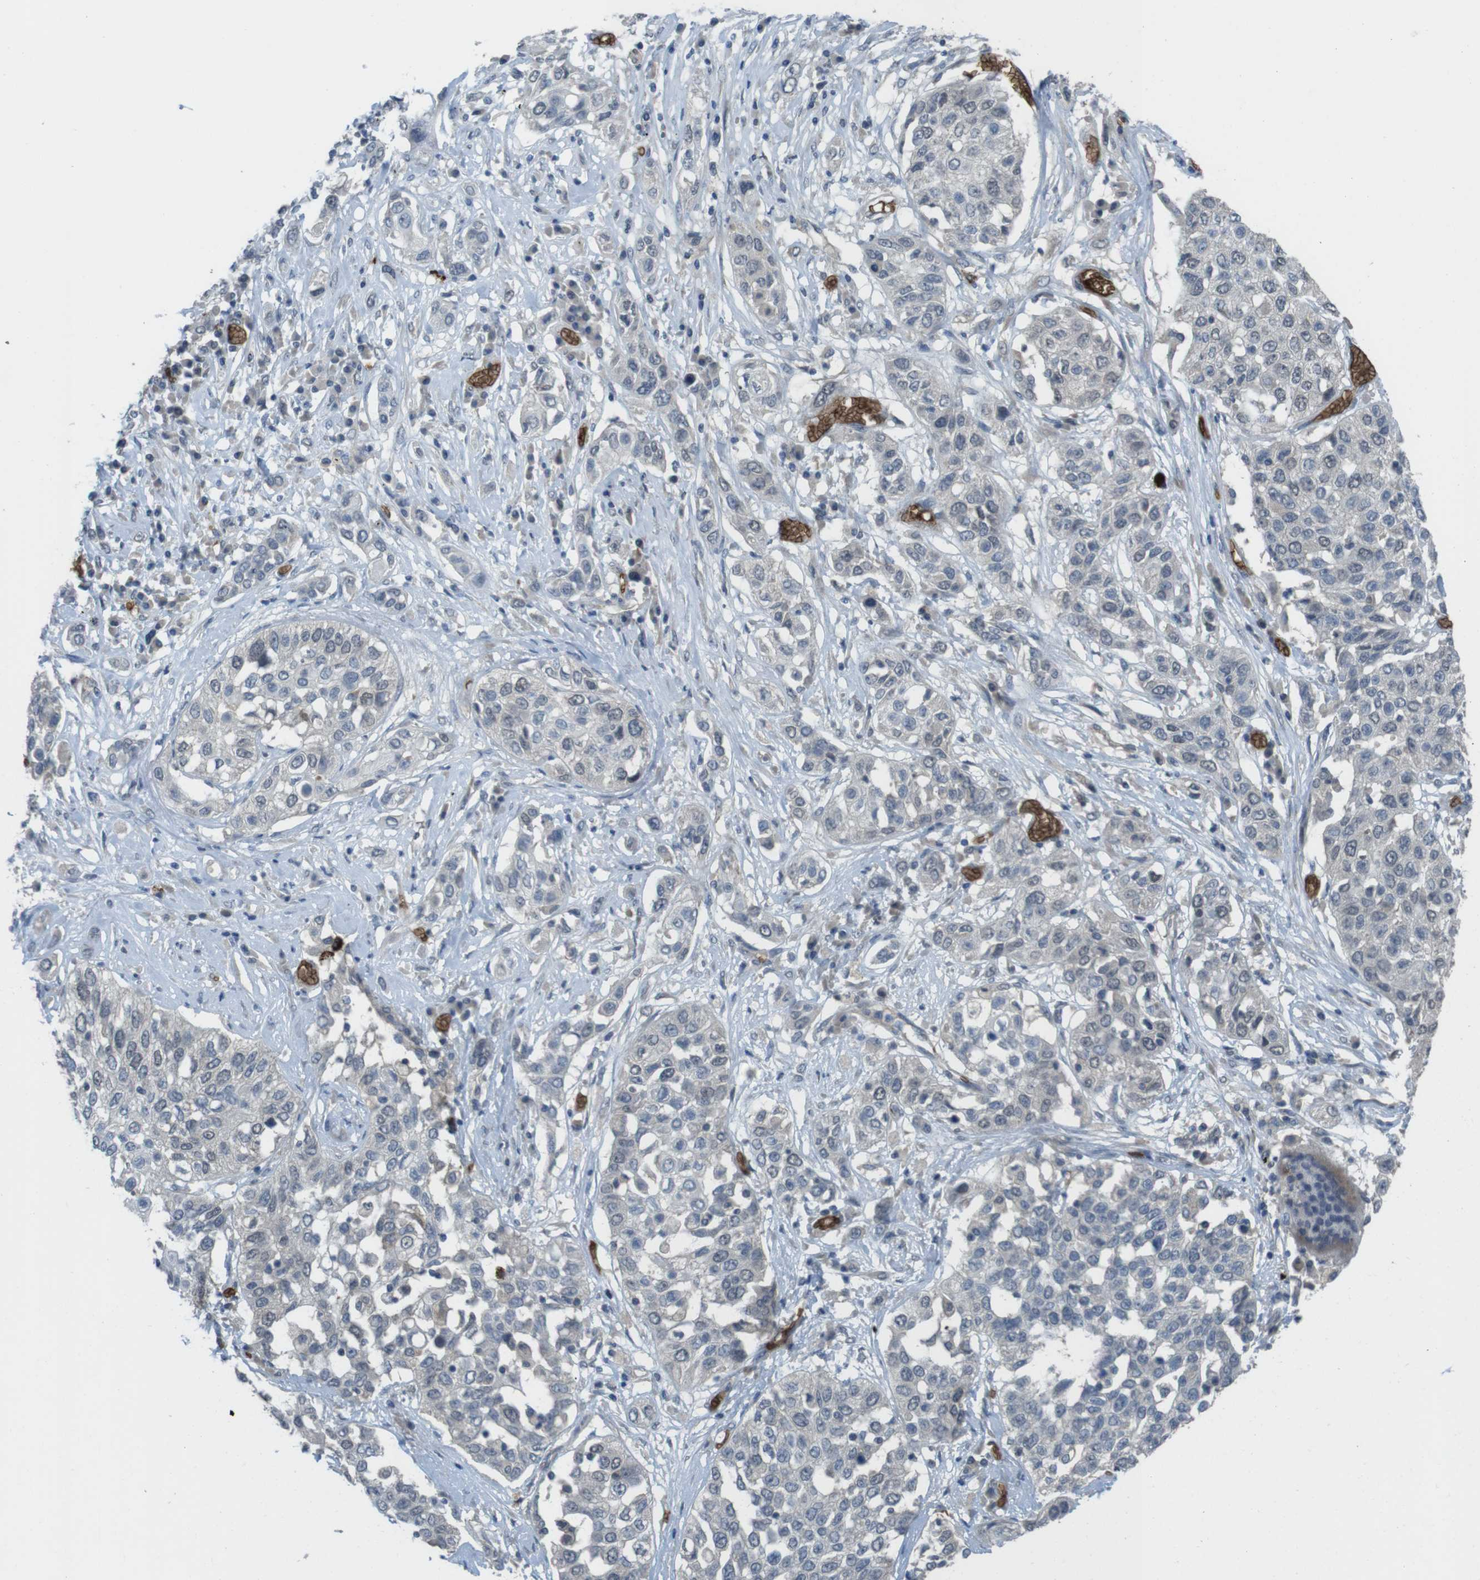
{"staining": {"intensity": "negative", "quantity": "none", "location": "none"}, "tissue": "lung cancer", "cell_type": "Tumor cells", "image_type": "cancer", "snomed": [{"axis": "morphology", "description": "Squamous cell carcinoma, NOS"}, {"axis": "topography", "description": "Lung"}], "caption": "A micrograph of human lung cancer (squamous cell carcinoma) is negative for staining in tumor cells. (Brightfield microscopy of DAB immunohistochemistry (IHC) at high magnification).", "gene": "GYPA", "patient": {"sex": "male", "age": 71}}